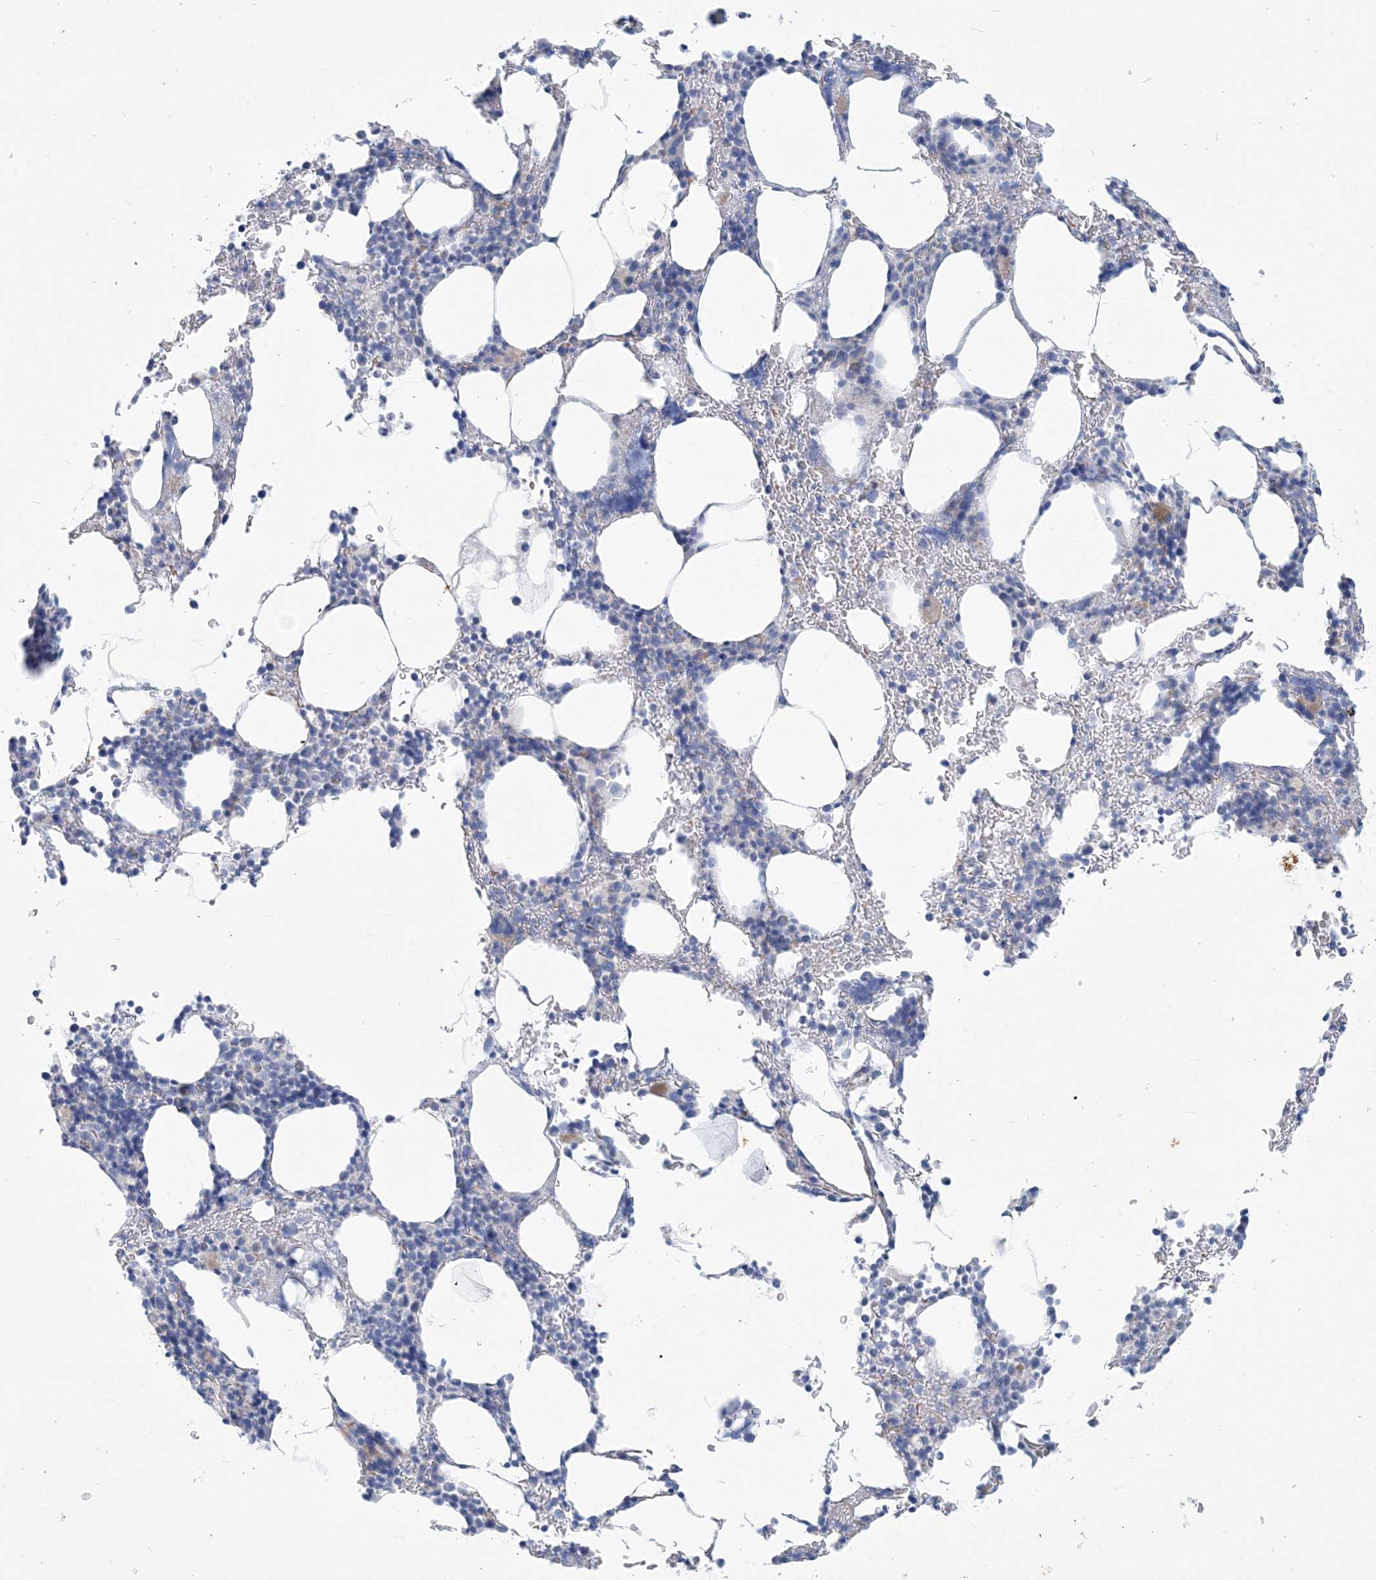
{"staining": {"intensity": "negative", "quantity": "none", "location": "none"}, "tissue": "bone marrow", "cell_type": "Hematopoietic cells", "image_type": "normal", "snomed": [{"axis": "morphology", "description": "Normal tissue, NOS"}, {"axis": "topography", "description": "Bone marrow"}], "caption": "A micrograph of bone marrow stained for a protein displays no brown staining in hematopoietic cells.", "gene": "MOXD1", "patient": {"sex": "male"}}